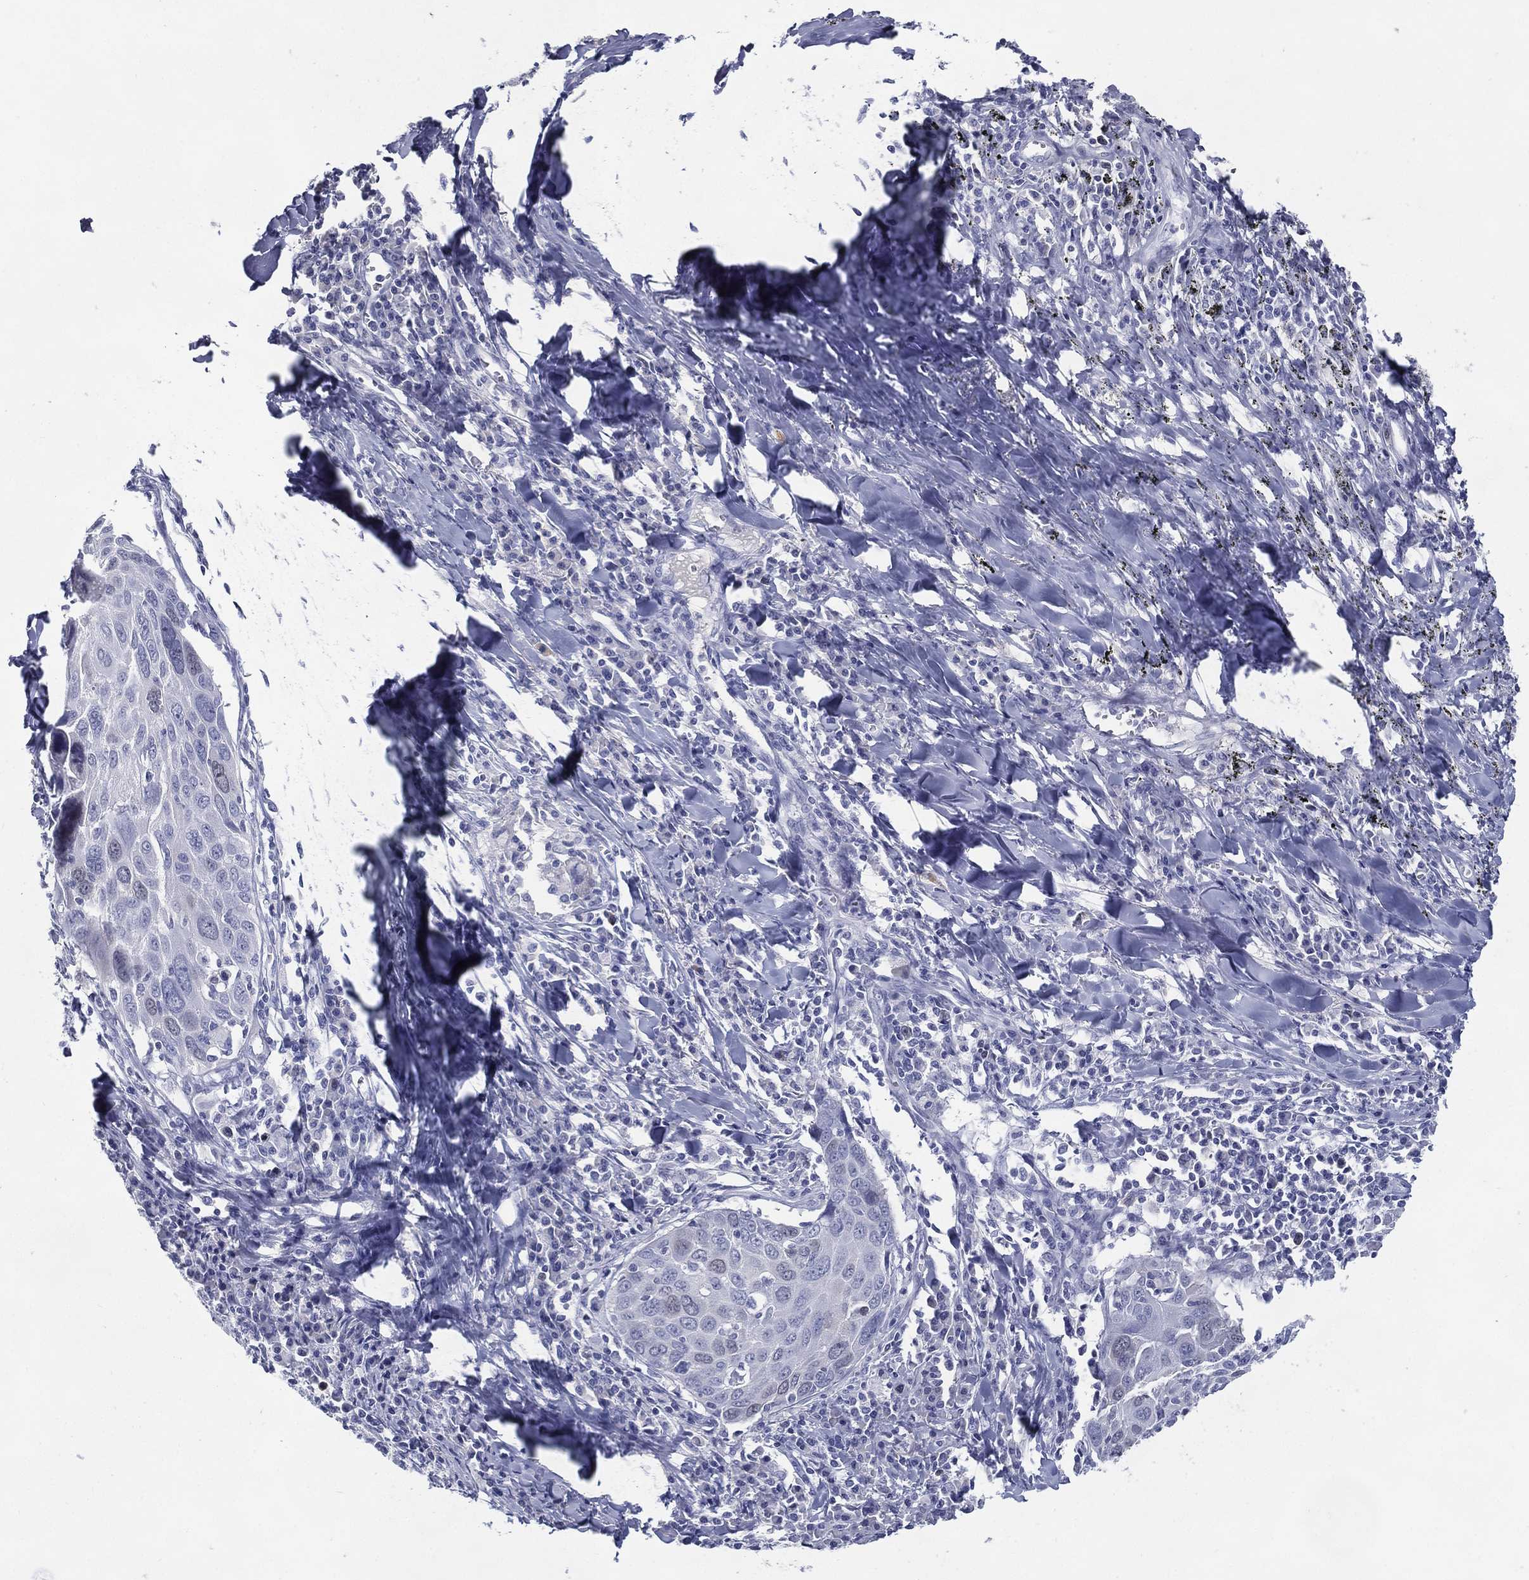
{"staining": {"intensity": "negative", "quantity": "none", "location": "none"}, "tissue": "lung cancer", "cell_type": "Tumor cells", "image_type": "cancer", "snomed": [{"axis": "morphology", "description": "Squamous cell carcinoma, NOS"}, {"axis": "topography", "description": "Lung"}], "caption": "Squamous cell carcinoma (lung) stained for a protein using immunohistochemistry (IHC) exhibits no expression tumor cells.", "gene": "KIF2C", "patient": {"sex": "male", "age": 57}}